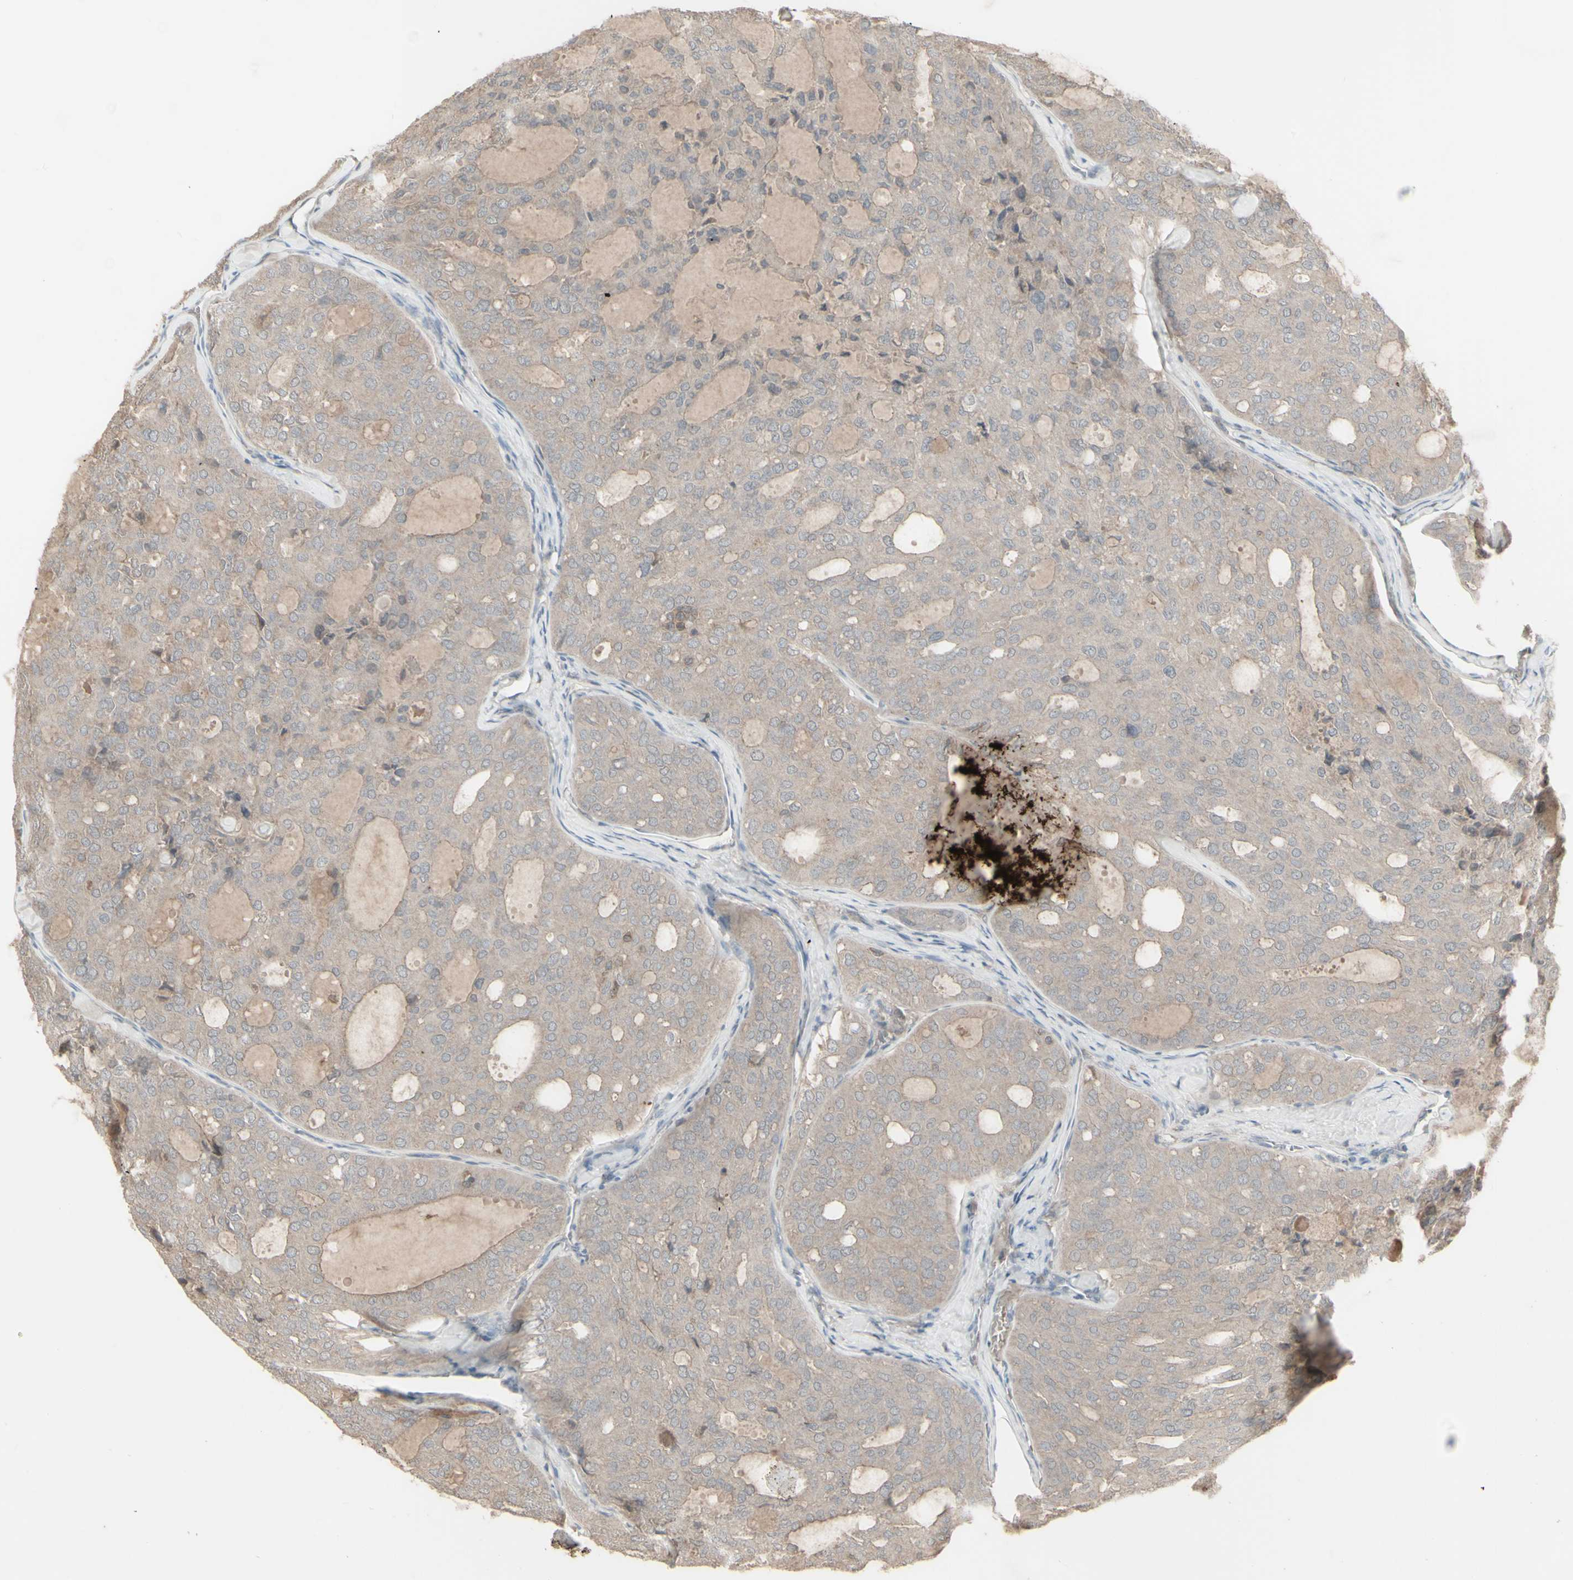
{"staining": {"intensity": "weak", "quantity": ">75%", "location": "cytoplasmic/membranous"}, "tissue": "thyroid cancer", "cell_type": "Tumor cells", "image_type": "cancer", "snomed": [{"axis": "morphology", "description": "Follicular adenoma carcinoma, NOS"}, {"axis": "topography", "description": "Thyroid gland"}], "caption": "This image displays IHC staining of follicular adenoma carcinoma (thyroid), with low weak cytoplasmic/membranous positivity in approximately >75% of tumor cells.", "gene": "CSK", "patient": {"sex": "male", "age": 75}}